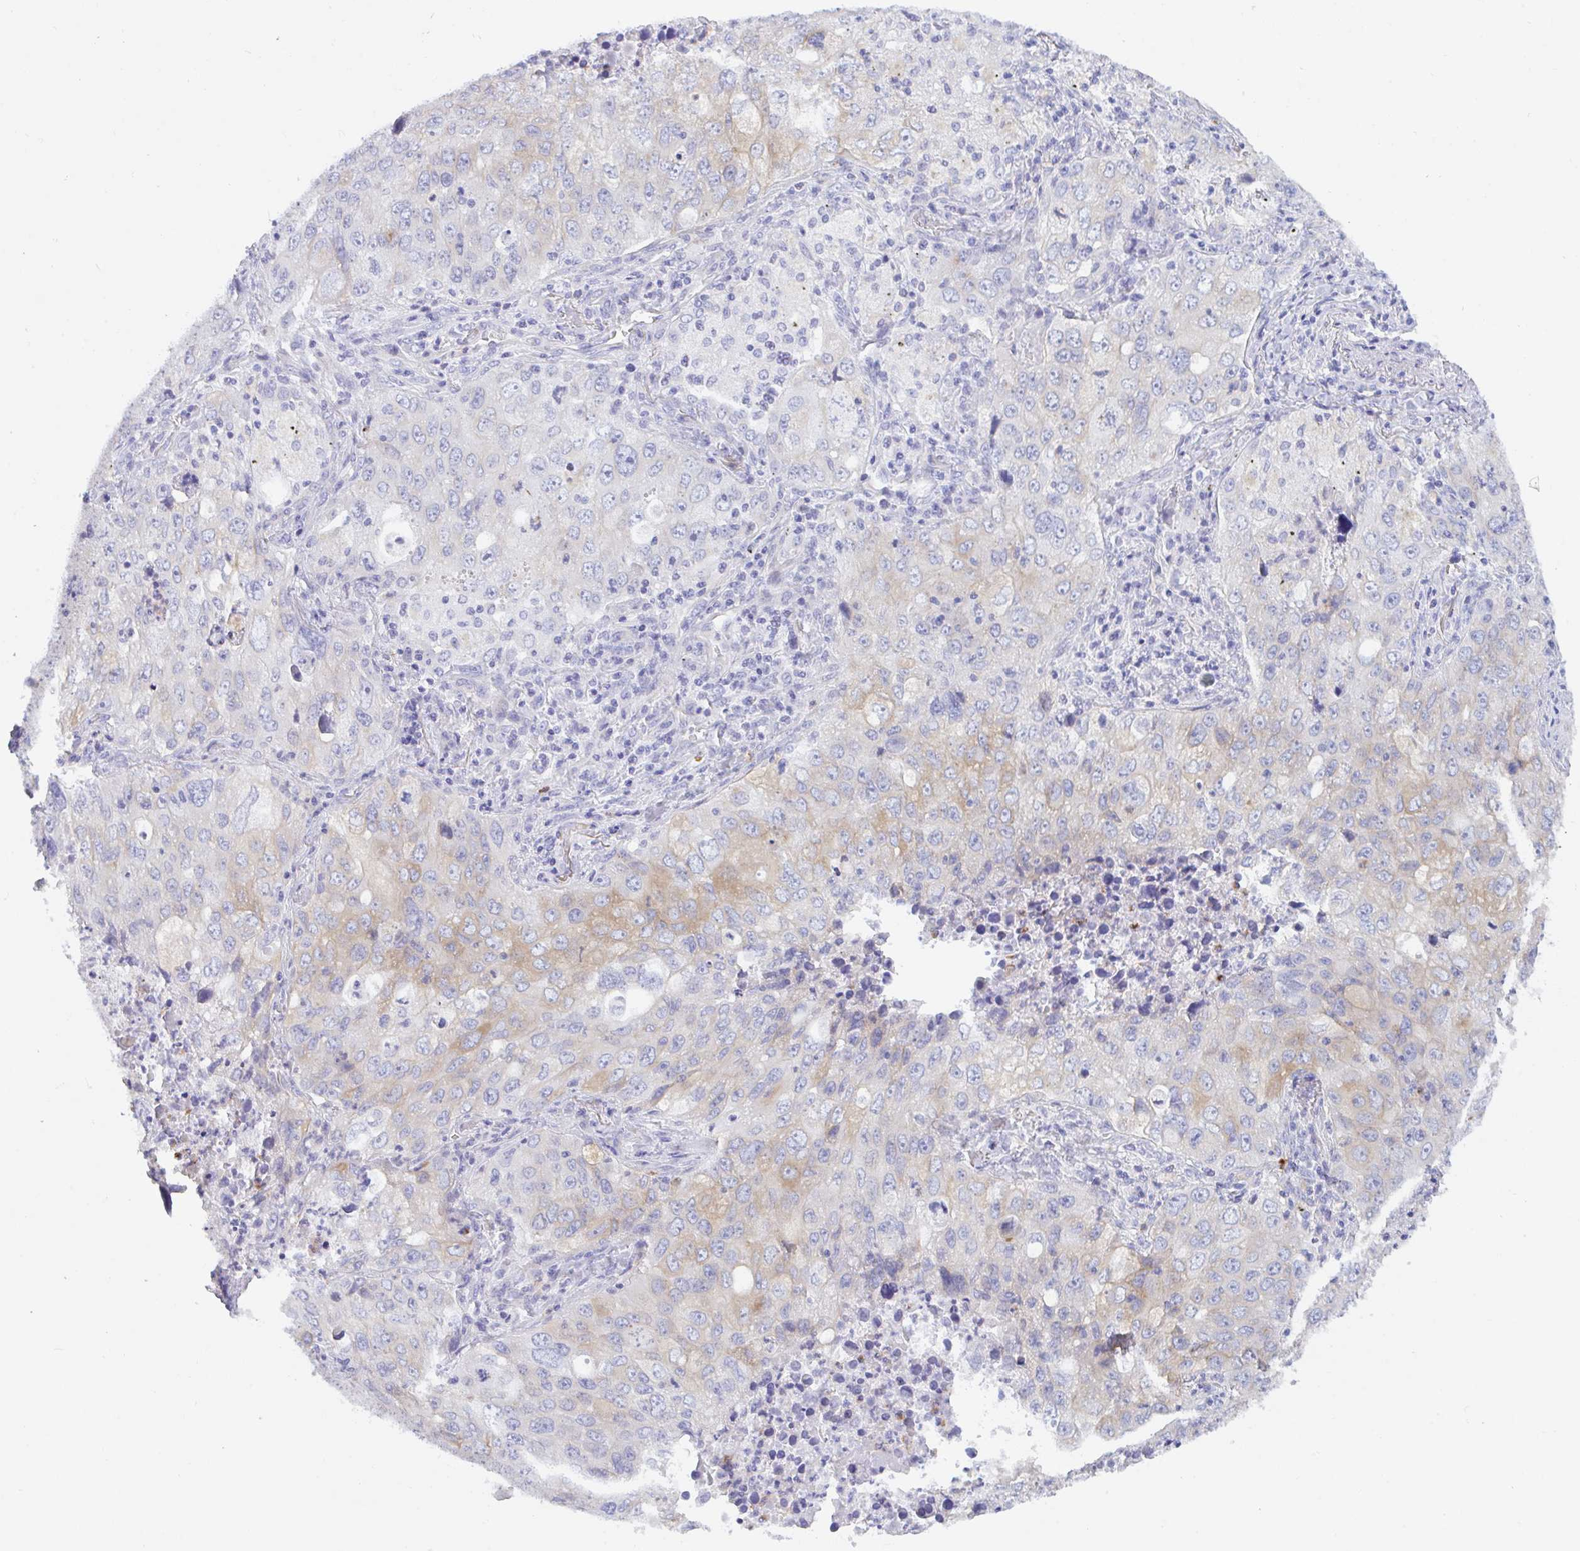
{"staining": {"intensity": "weak", "quantity": "<25%", "location": "cytoplasmic/membranous"}, "tissue": "lung cancer", "cell_type": "Tumor cells", "image_type": "cancer", "snomed": [{"axis": "morphology", "description": "Adenocarcinoma, NOS"}, {"axis": "morphology", "description": "Adenocarcinoma, metastatic, NOS"}, {"axis": "topography", "description": "Lymph node"}, {"axis": "topography", "description": "Lung"}], "caption": "Photomicrograph shows no protein expression in tumor cells of lung adenocarcinoma tissue. (DAB immunohistochemistry, high magnification).", "gene": "CEP170B", "patient": {"sex": "female", "age": 42}}